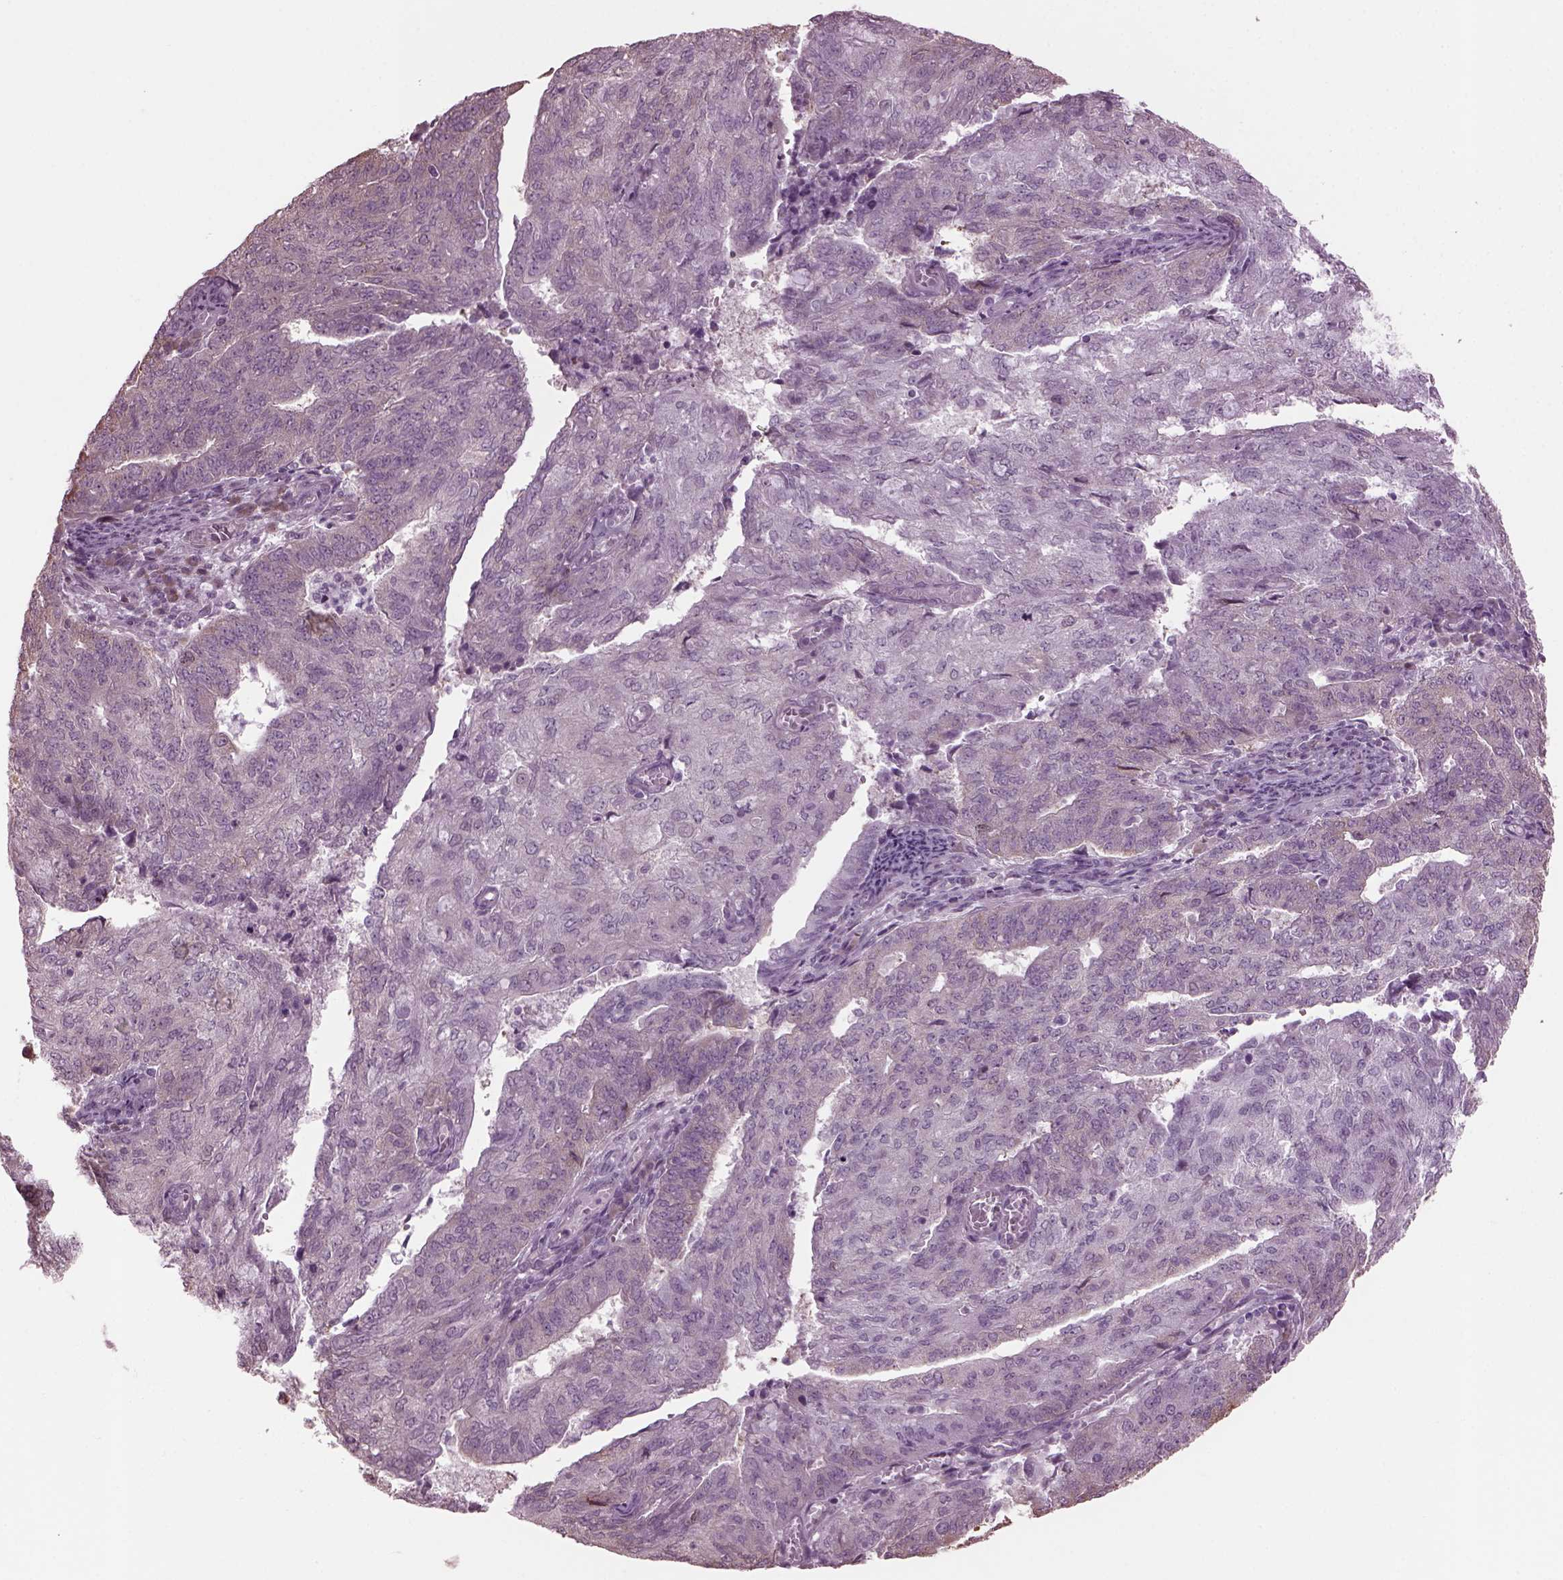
{"staining": {"intensity": "negative", "quantity": "none", "location": "none"}, "tissue": "endometrial cancer", "cell_type": "Tumor cells", "image_type": "cancer", "snomed": [{"axis": "morphology", "description": "Adenocarcinoma, NOS"}, {"axis": "topography", "description": "Endometrium"}], "caption": "DAB immunohistochemical staining of human adenocarcinoma (endometrial) shows no significant expression in tumor cells.", "gene": "CABP5", "patient": {"sex": "female", "age": 82}}